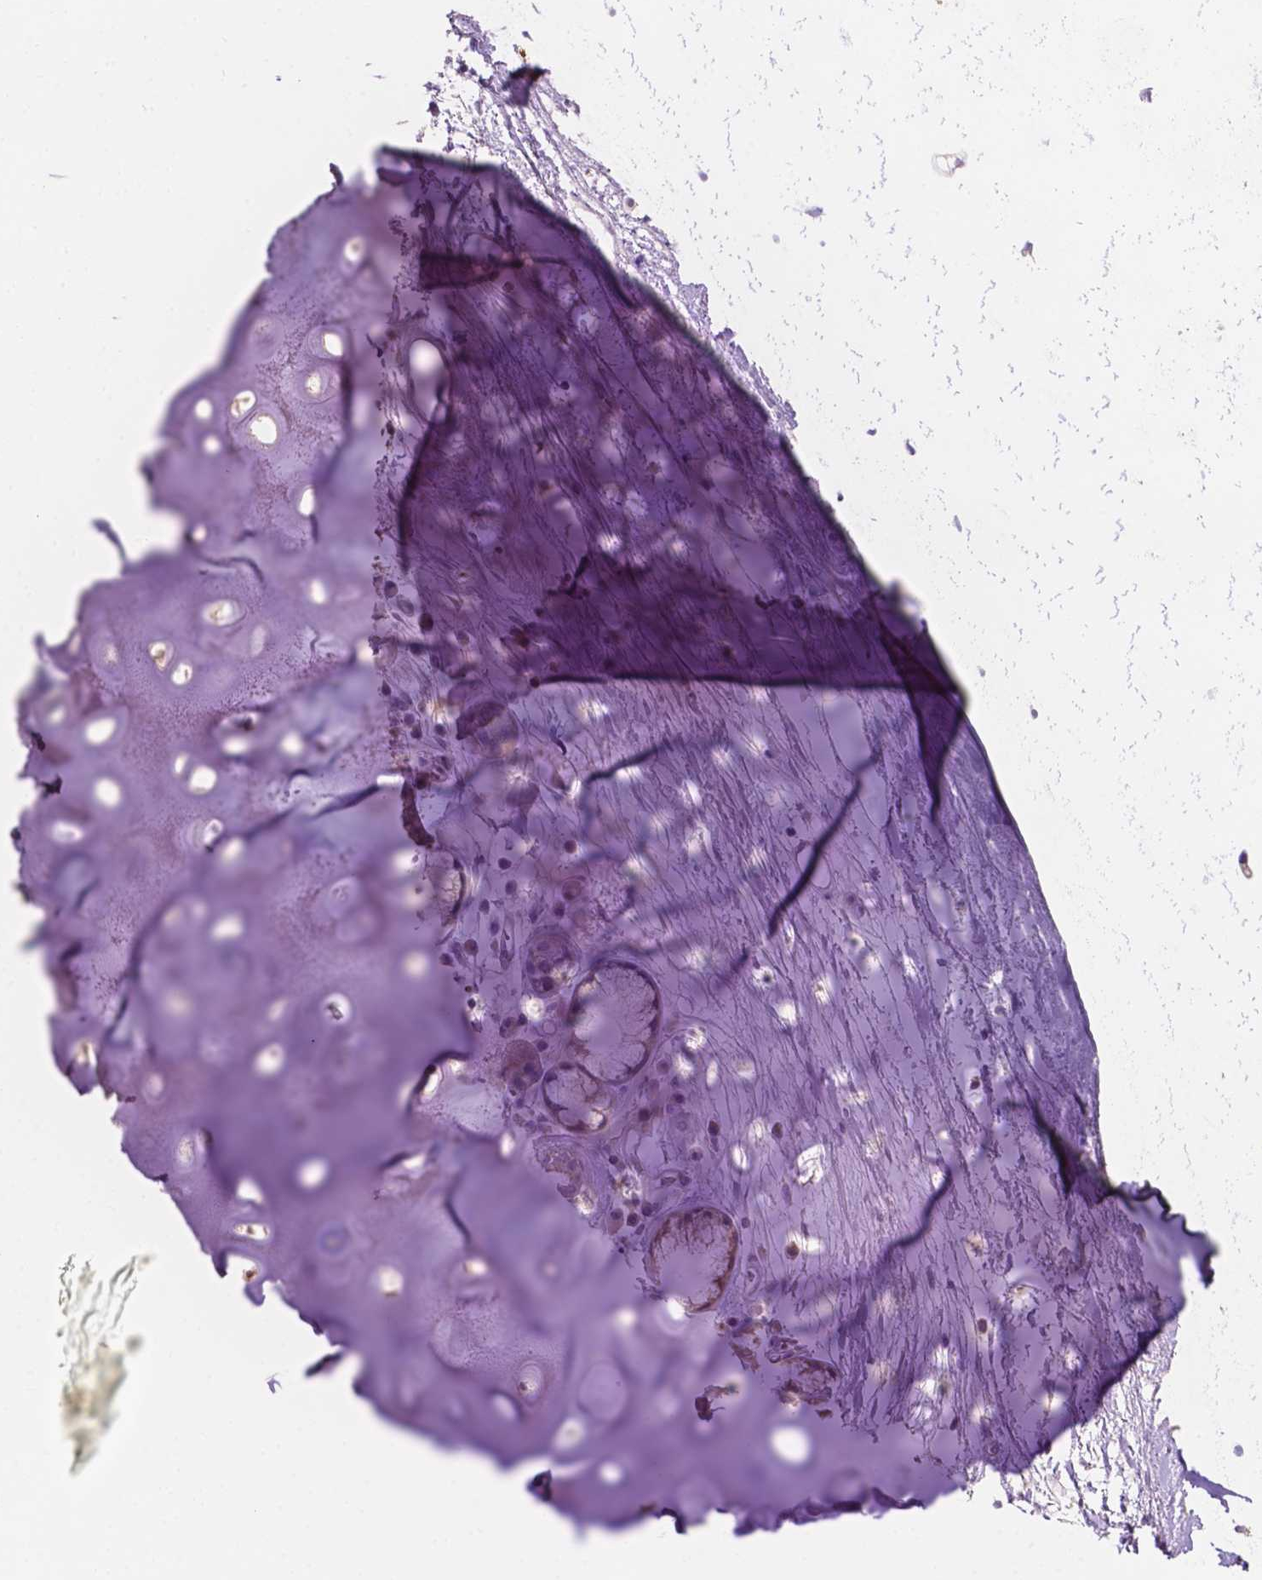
{"staining": {"intensity": "negative", "quantity": "none", "location": "none"}, "tissue": "adipose tissue", "cell_type": "Adipocytes", "image_type": "normal", "snomed": [{"axis": "morphology", "description": "Normal tissue, NOS"}, {"axis": "topography", "description": "Cartilage tissue"}, {"axis": "topography", "description": "Bronchus"}], "caption": "High power microscopy image of an immunohistochemistry (IHC) histopathology image of benign adipose tissue, revealing no significant expression in adipocytes.", "gene": "CLDN17", "patient": {"sex": "male", "age": 58}}